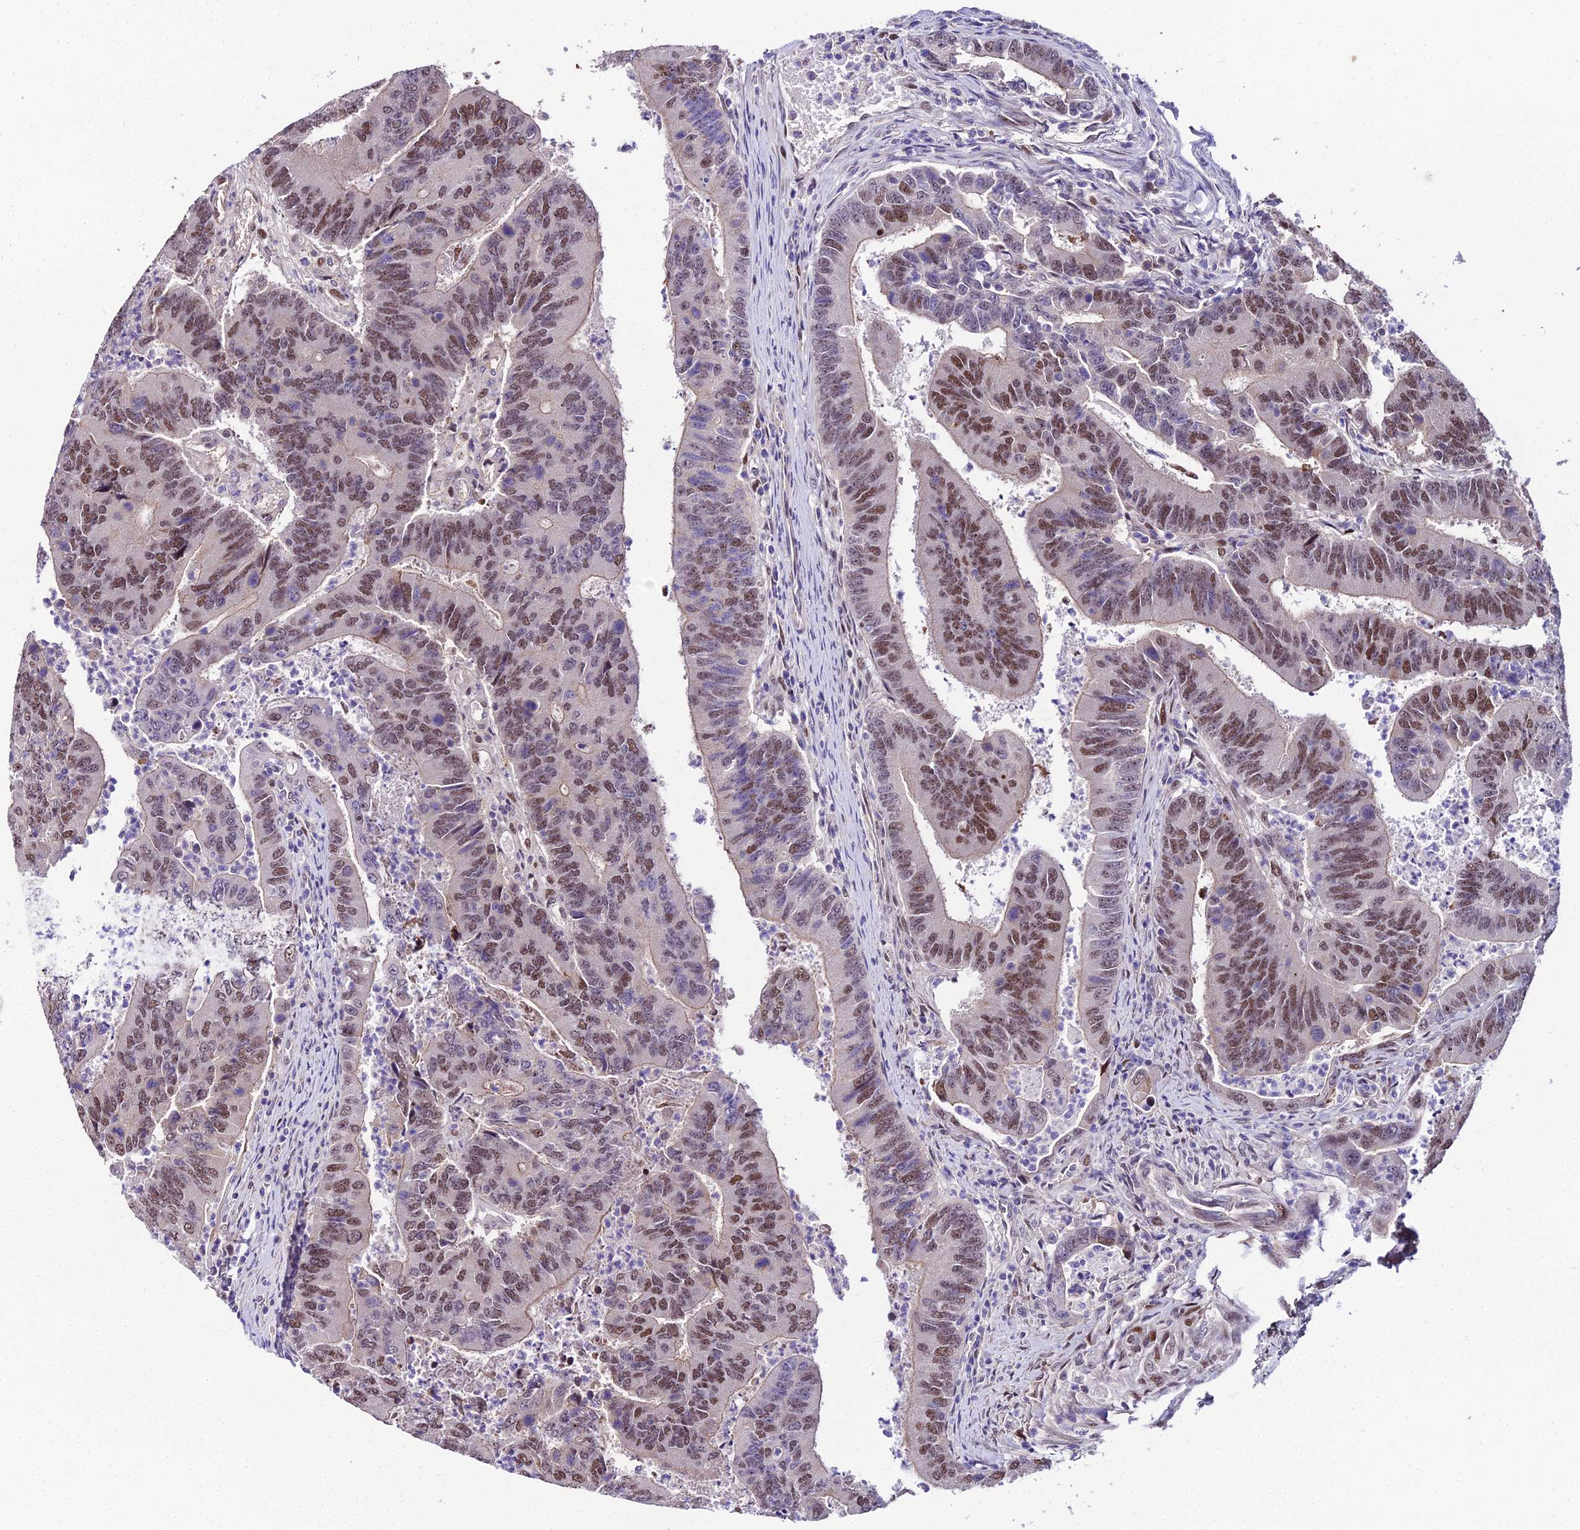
{"staining": {"intensity": "moderate", "quantity": ">75%", "location": "nuclear"}, "tissue": "colorectal cancer", "cell_type": "Tumor cells", "image_type": "cancer", "snomed": [{"axis": "morphology", "description": "Adenocarcinoma, NOS"}, {"axis": "topography", "description": "Colon"}], "caption": "Protein analysis of colorectal cancer (adenocarcinoma) tissue shows moderate nuclear staining in about >75% of tumor cells. The staining was performed using DAB, with brown indicating positive protein expression. Nuclei are stained blue with hematoxylin.", "gene": "TRIML2", "patient": {"sex": "female", "age": 67}}